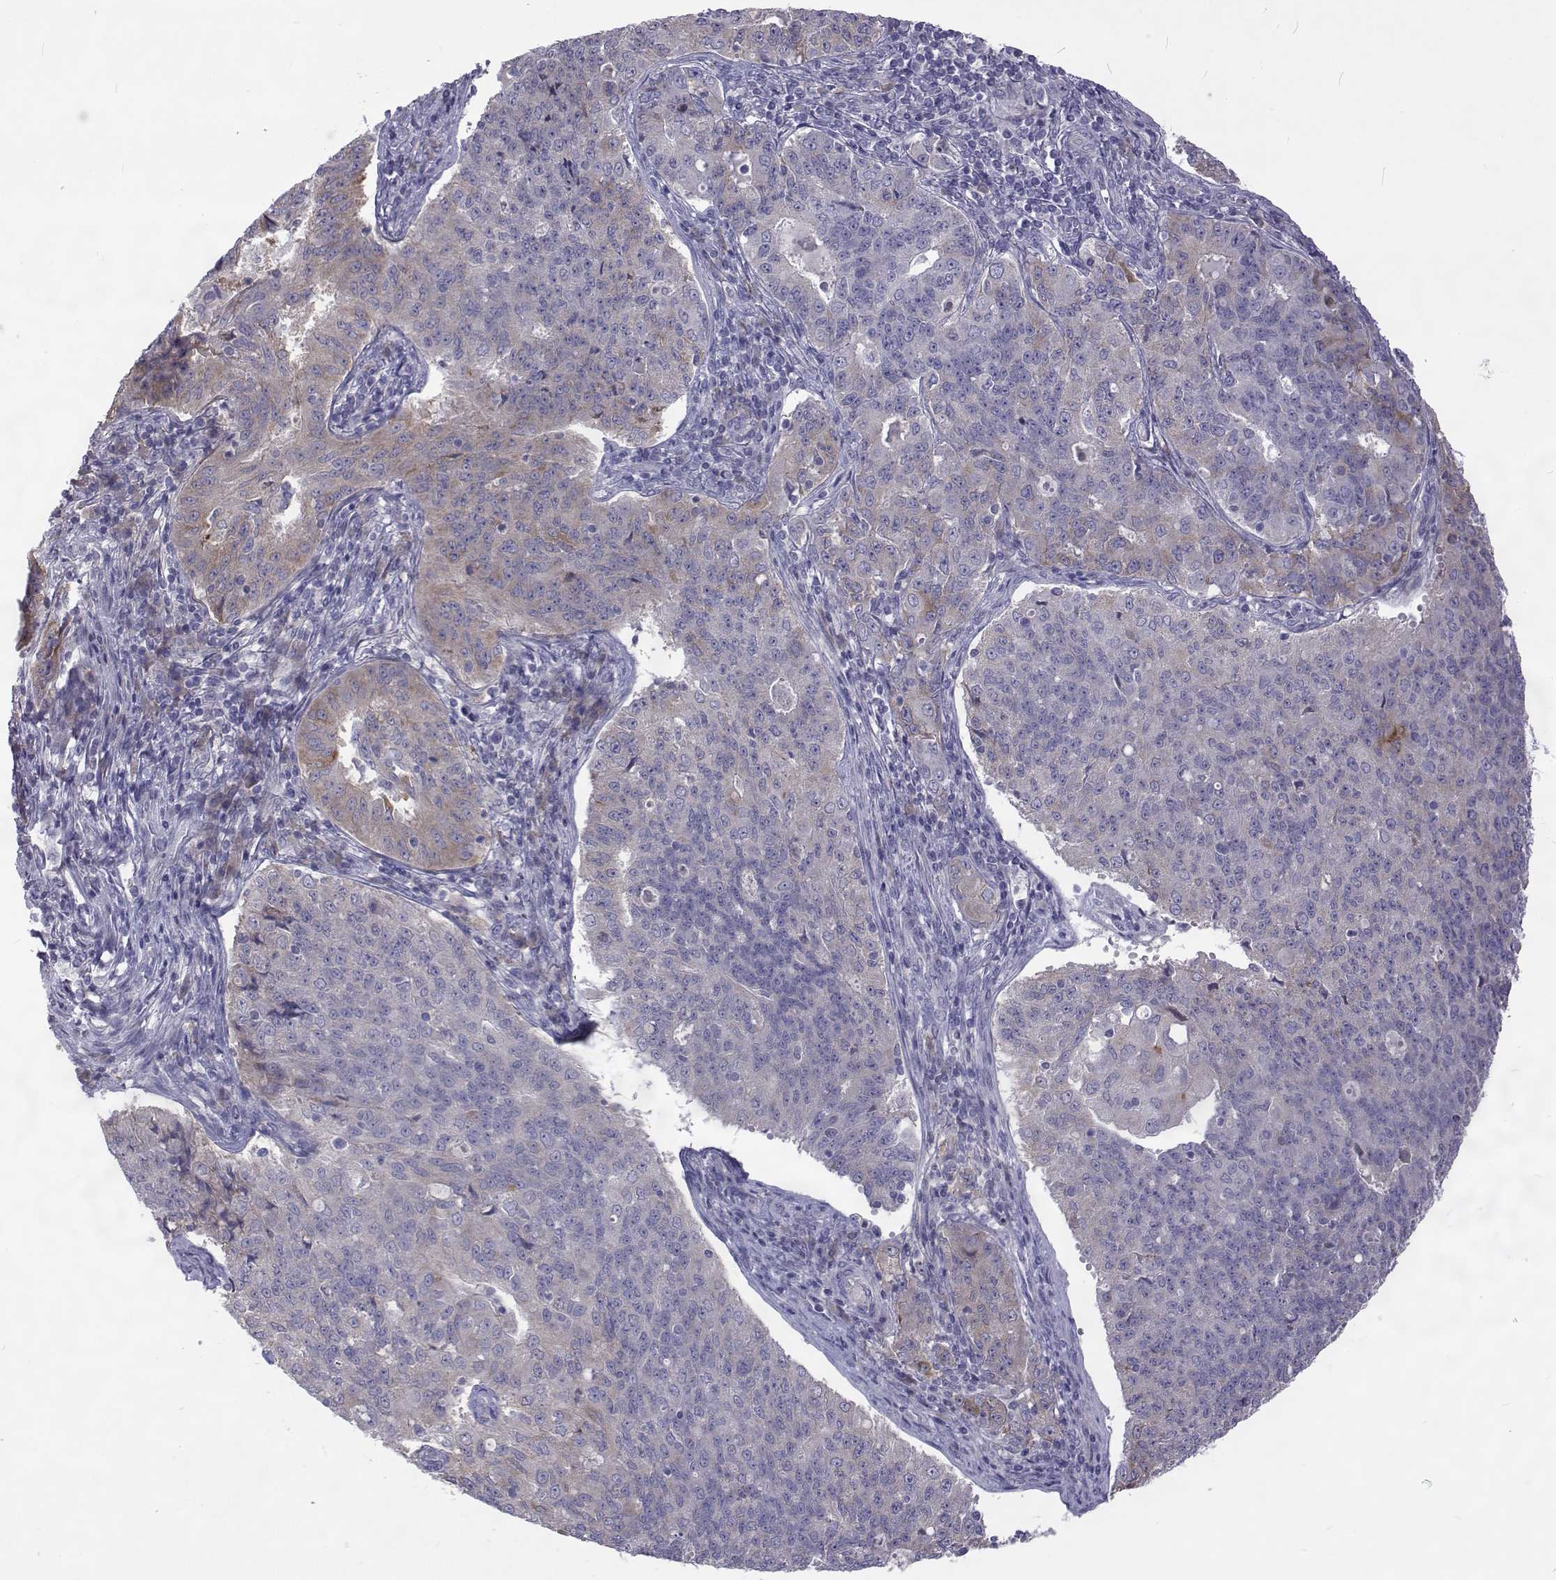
{"staining": {"intensity": "weak", "quantity": "<25%", "location": "cytoplasmic/membranous"}, "tissue": "endometrial cancer", "cell_type": "Tumor cells", "image_type": "cancer", "snomed": [{"axis": "morphology", "description": "Adenocarcinoma, NOS"}, {"axis": "topography", "description": "Endometrium"}], "caption": "An immunohistochemistry photomicrograph of endometrial cancer is shown. There is no staining in tumor cells of endometrial cancer. (Immunohistochemistry (ihc), brightfield microscopy, high magnification).", "gene": "NPR3", "patient": {"sex": "female", "age": 43}}